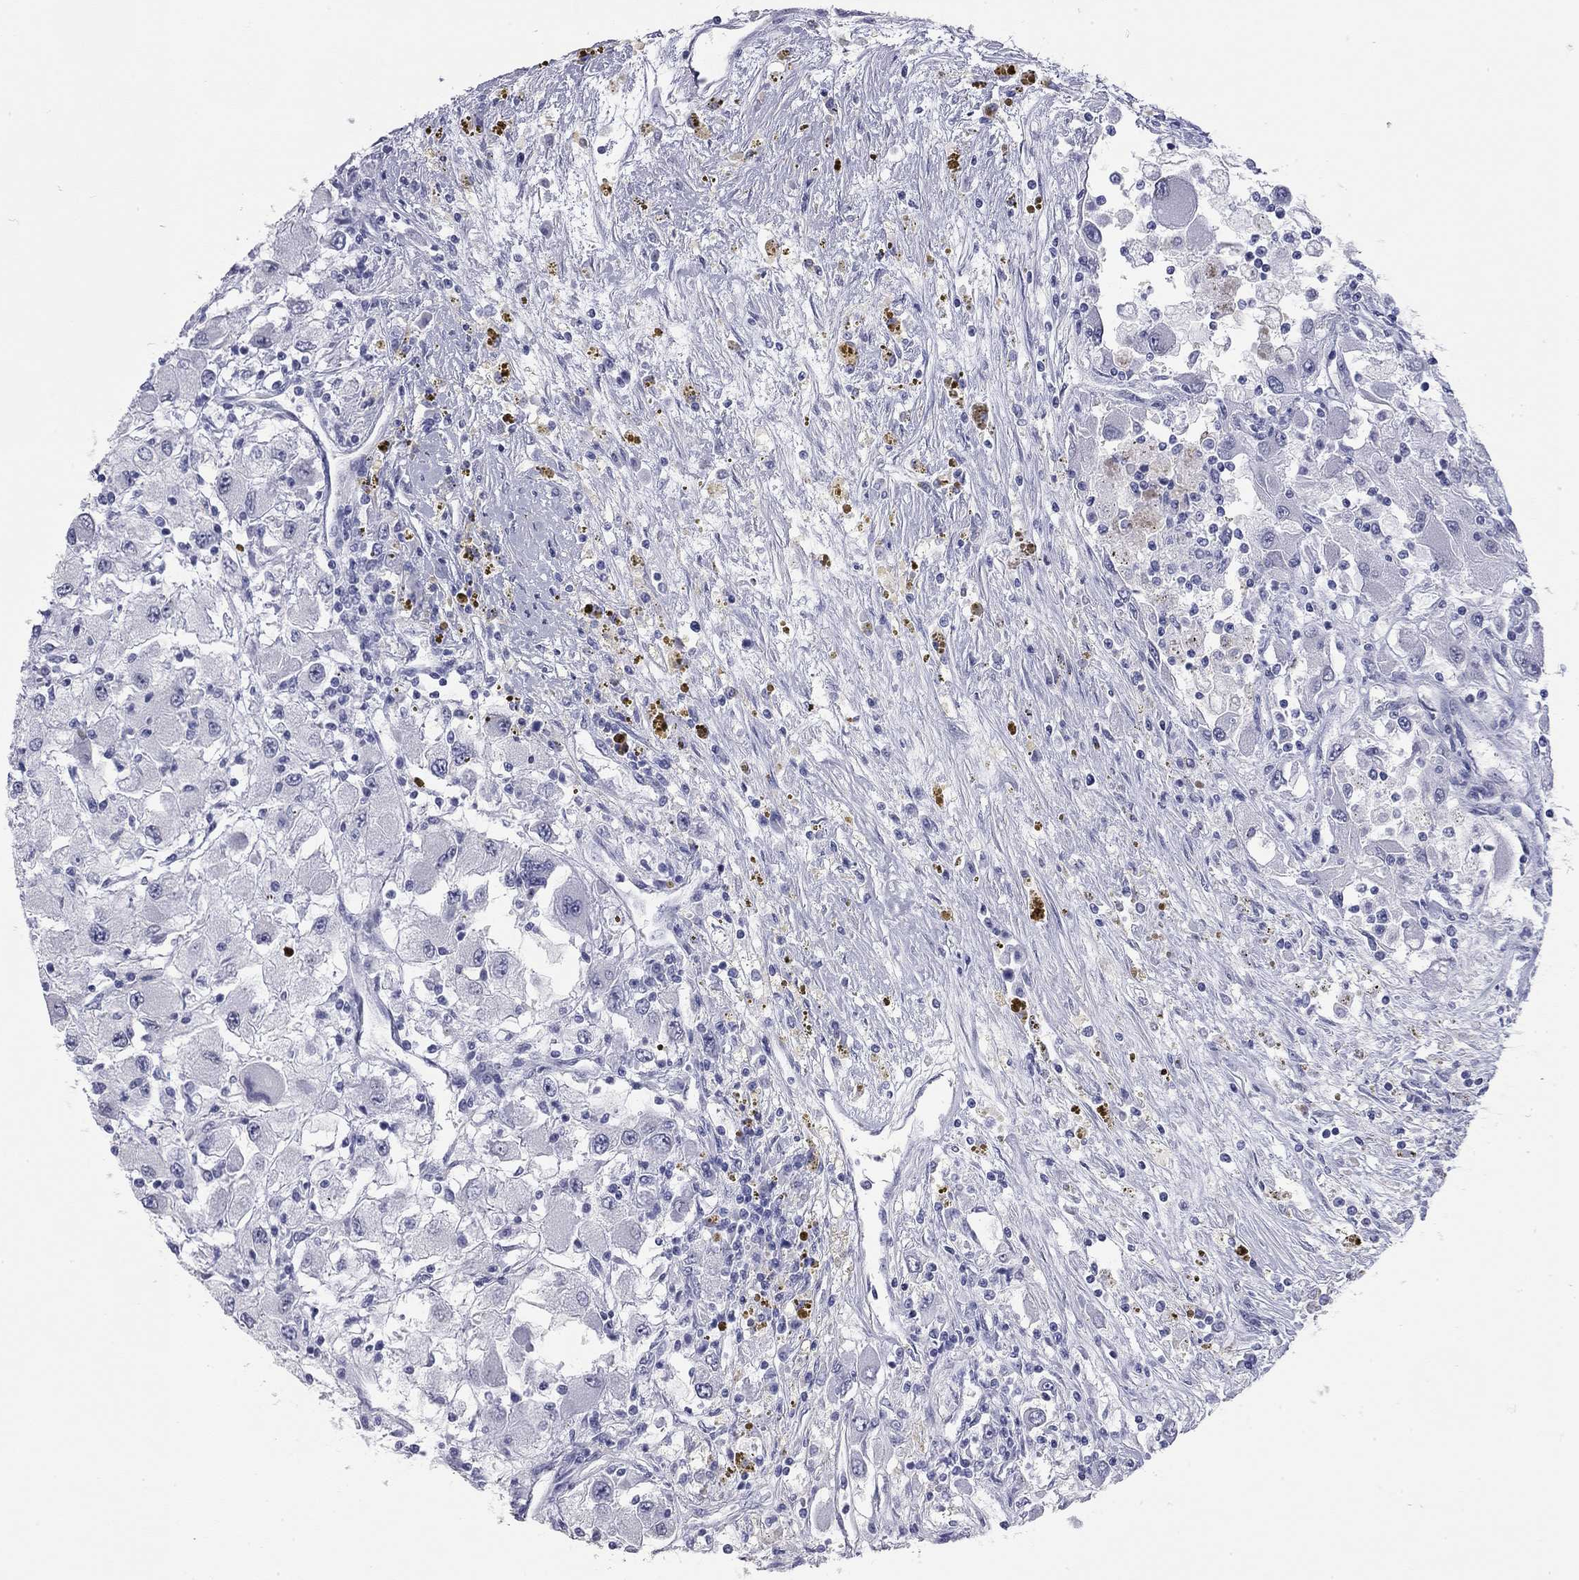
{"staining": {"intensity": "negative", "quantity": "none", "location": "none"}, "tissue": "renal cancer", "cell_type": "Tumor cells", "image_type": "cancer", "snomed": [{"axis": "morphology", "description": "Adenocarcinoma, NOS"}, {"axis": "topography", "description": "Kidney"}], "caption": "Image shows no significant protein positivity in tumor cells of renal cancer. (Stains: DAB immunohistochemistry (IHC) with hematoxylin counter stain, Microscopy: brightfield microscopy at high magnification).", "gene": "AK8", "patient": {"sex": "female", "age": 67}}